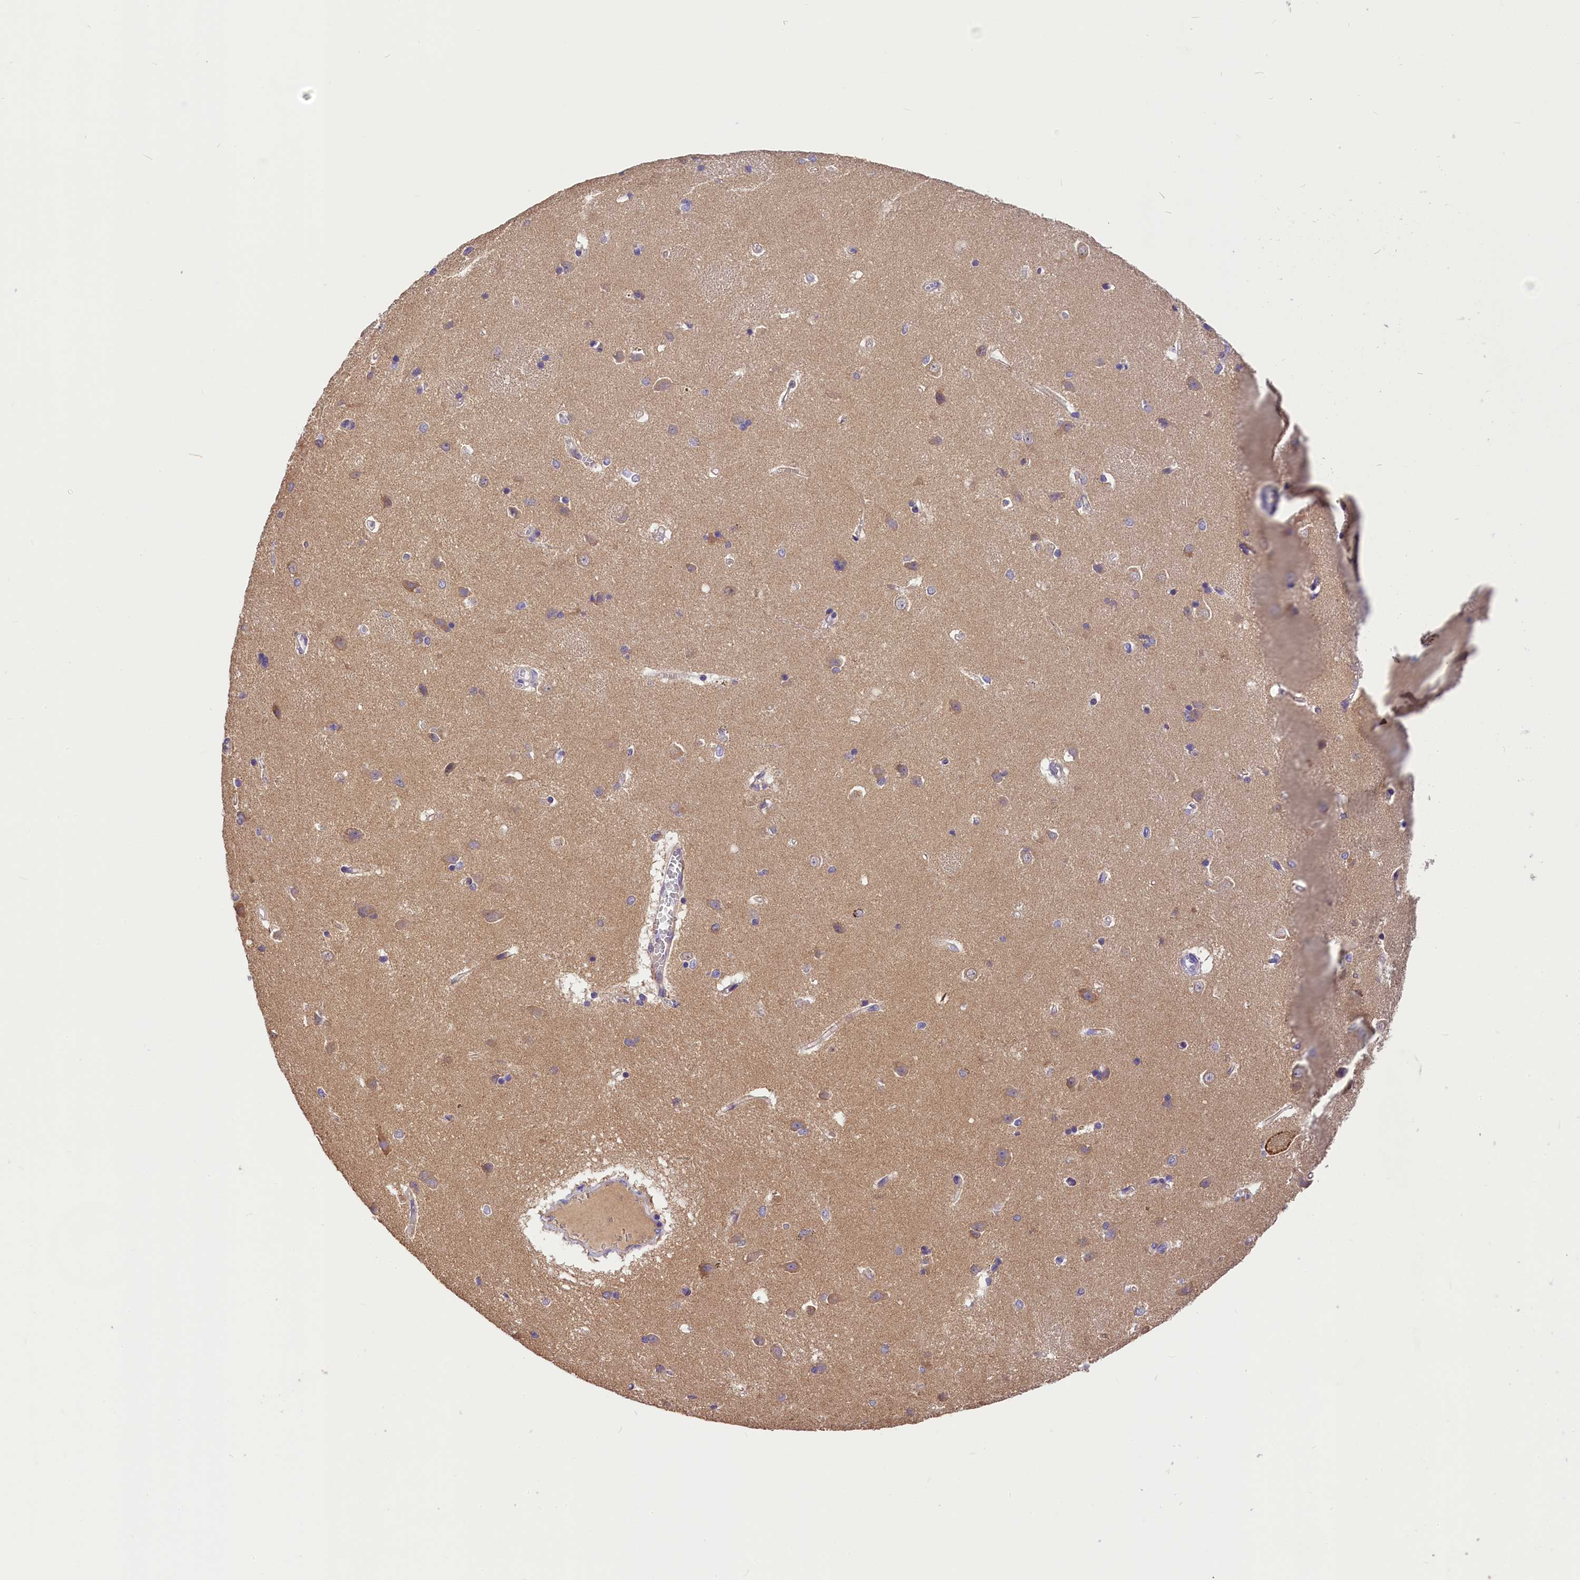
{"staining": {"intensity": "weak", "quantity": "<25%", "location": "cytoplasmic/membranous"}, "tissue": "caudate", "cell_type": "Glial cells", "image_type": "normal", "snomed": [{"axis": "morphology", "description": "Normal tissue, NOS"}, {"axis": "topography", "description": "Lateral ventricle wall"}], "caption": "The micrograph shows no staining of glial cells in unremarkable caudate. (DAB (3,3'-diaminobenzidine) immunohistochemistry (IHC) visualized using brightfield microscopy, high magnification).", "gene": "AP3B2", "patient": {"sex": "male", "age": 37}}